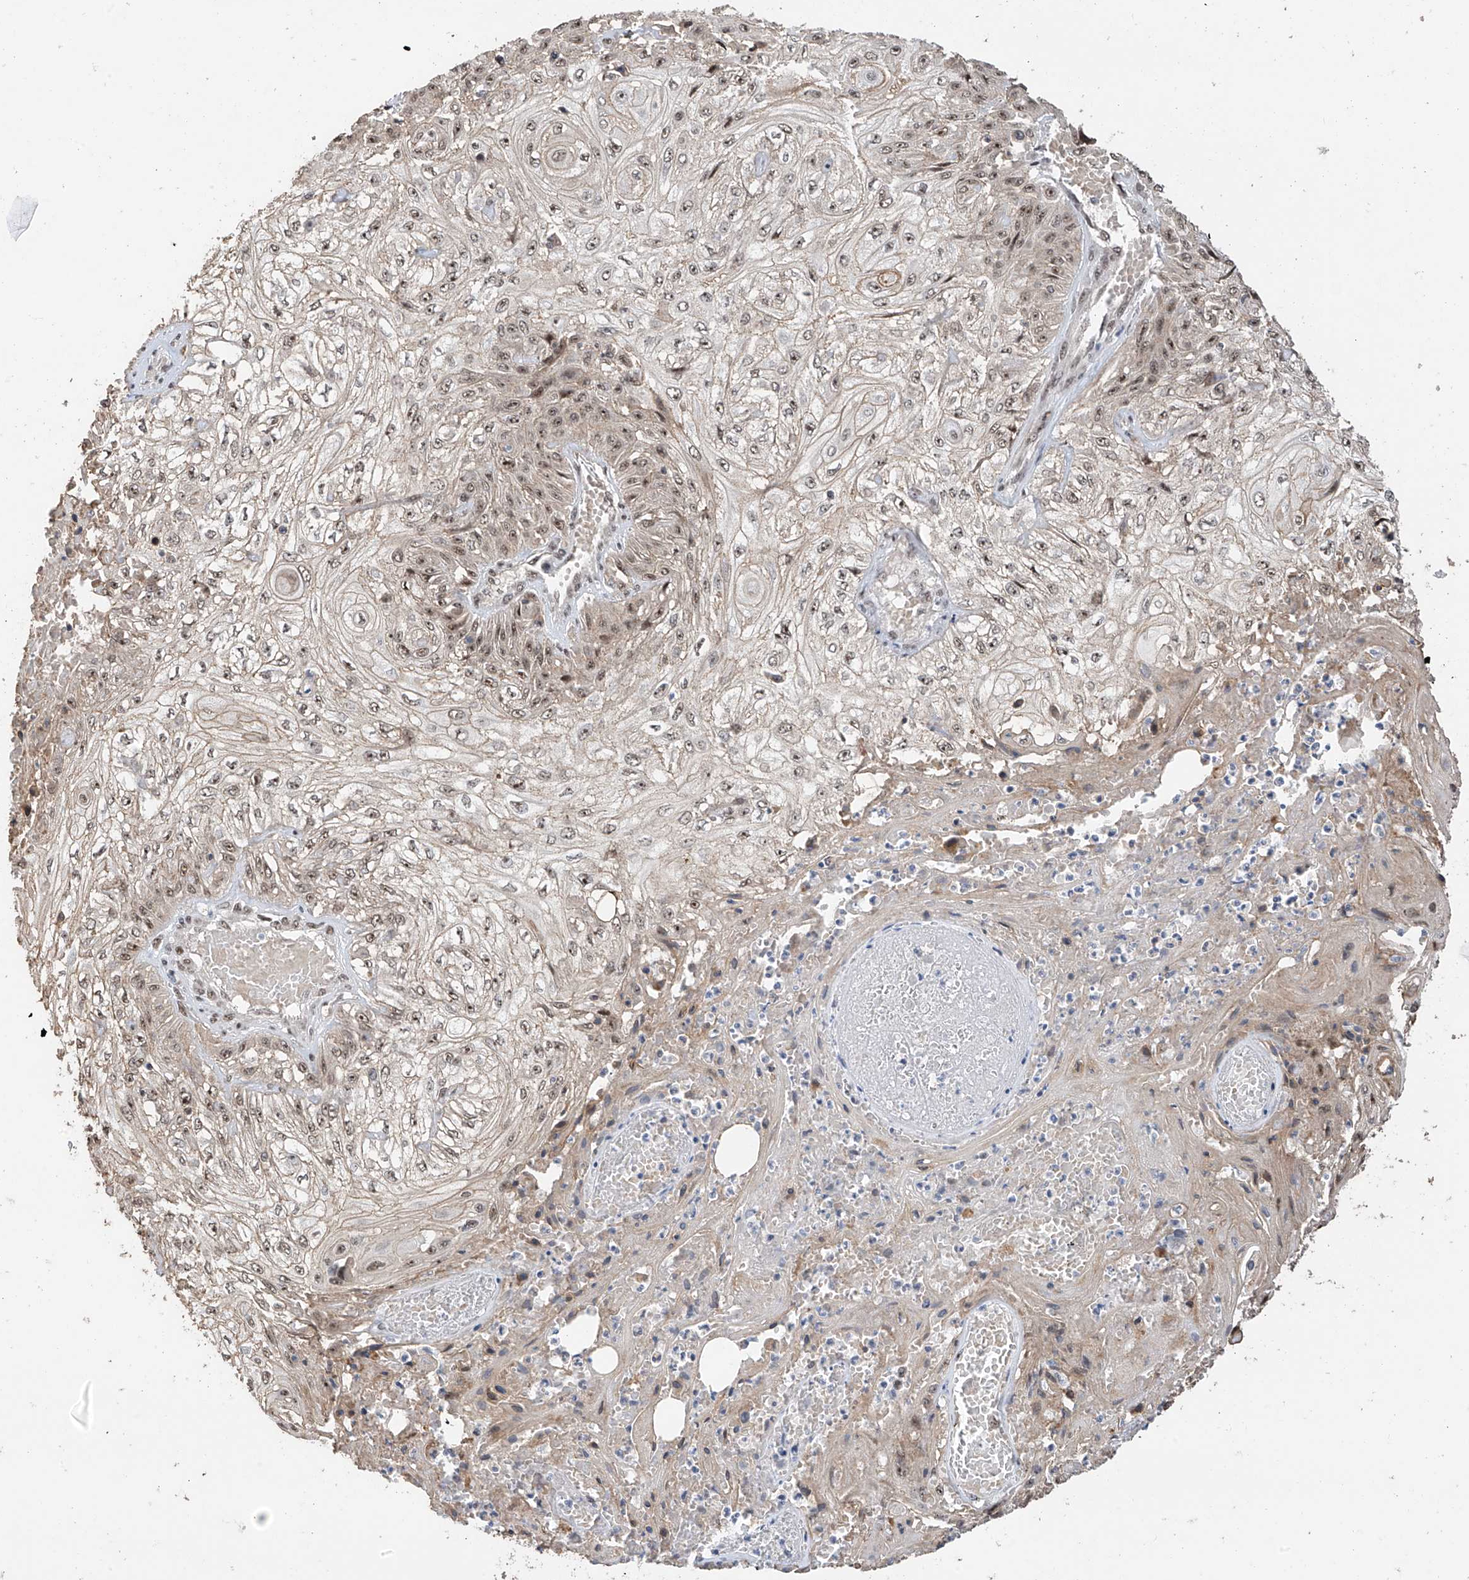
{"staining": {"intensity": "weak", "quantity": "25%-75%", "location": "nuclear"}, "tissue": "skin cancer", "cell_type": "Tumor cells", "image_type": "cancer", "snomed": [{"axis": "morphology", "description": "Squamous cell carcinoma, NOS"}, {"axis": "morphology", "description": "Squamous cell carcinoma, metastatic, NOS"}, {"axis": "topography", "description": "Skin"}, {"axis": "topography", "description": "Lymph node"}], "caption": "Skin metastatic squamous cell carcinoma stained with IHC demonstrates weak nuclear staining in about 25%-75% of tumor cells. The staining was performed using DAB (3,3'-diaminobenzidine) to visualize the protein expression in brown, while the nuclei were stained in blue with hematoxylin (Magnification: 20x).", "gene": "C1orf131", "patient": {"sex": "male", "age": 75}}